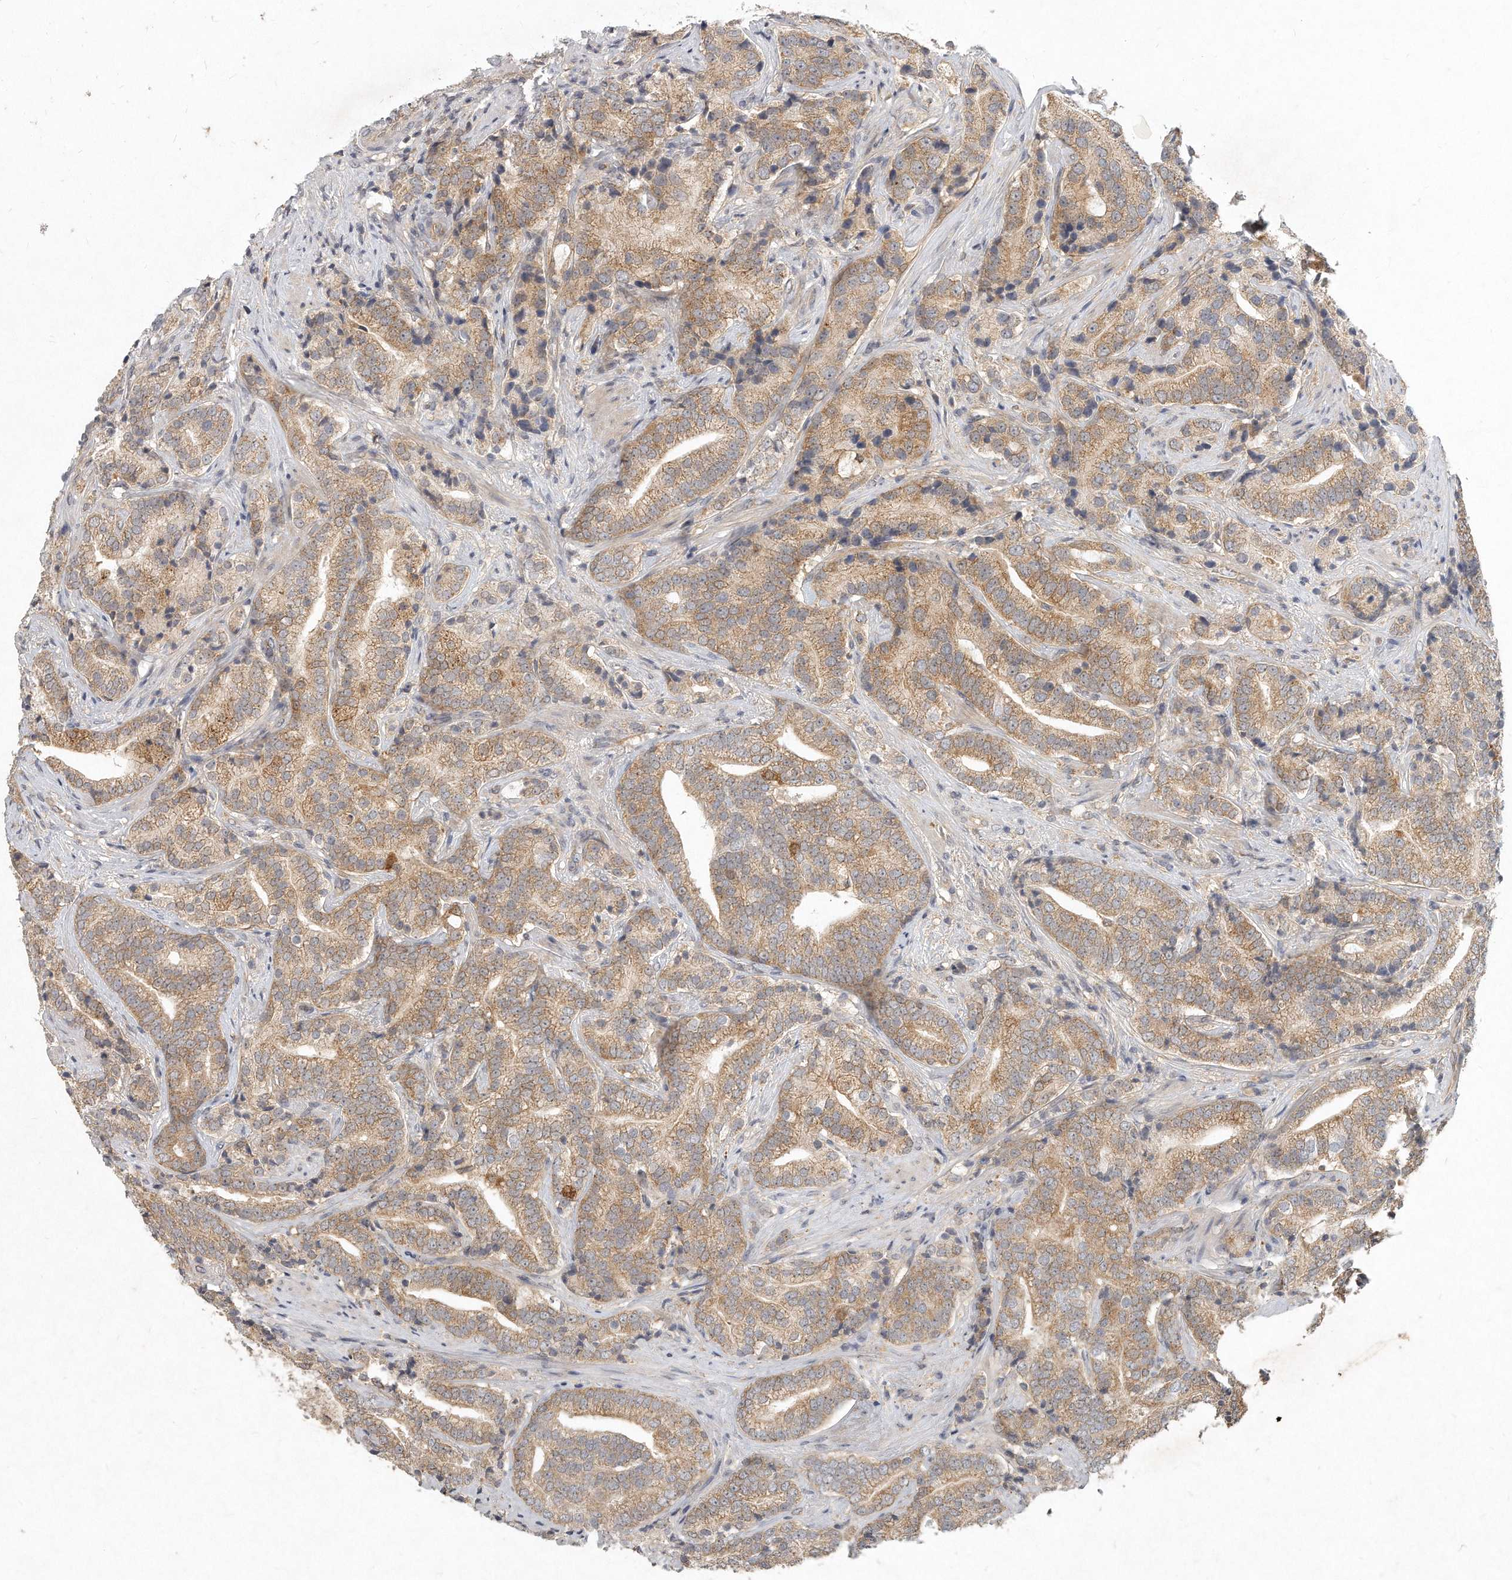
{"staining": {"intensity": "moderate", "quantity": ">75%", "location": "cytoplasmic/membranous"}, "tissue": "prostate cancer", "cell_type": "Tumor cells", "image_type": "cancer", "snomed": [{"axis": "morphology", "description": "Adenocarcinoma, High grade"}, {"axis": "topography", "description": "Prostate"}], "caption": "Adenocarcinoma (high-grade) (prostate) stained with DAB immunohistochemistry (IHC) shows medium levels of moderate cytoplasmic/membranous positivity in approximately >75% of tumor cells.", "gene": "LGALS8", "patient": {"sex": "male", "age": 57}}